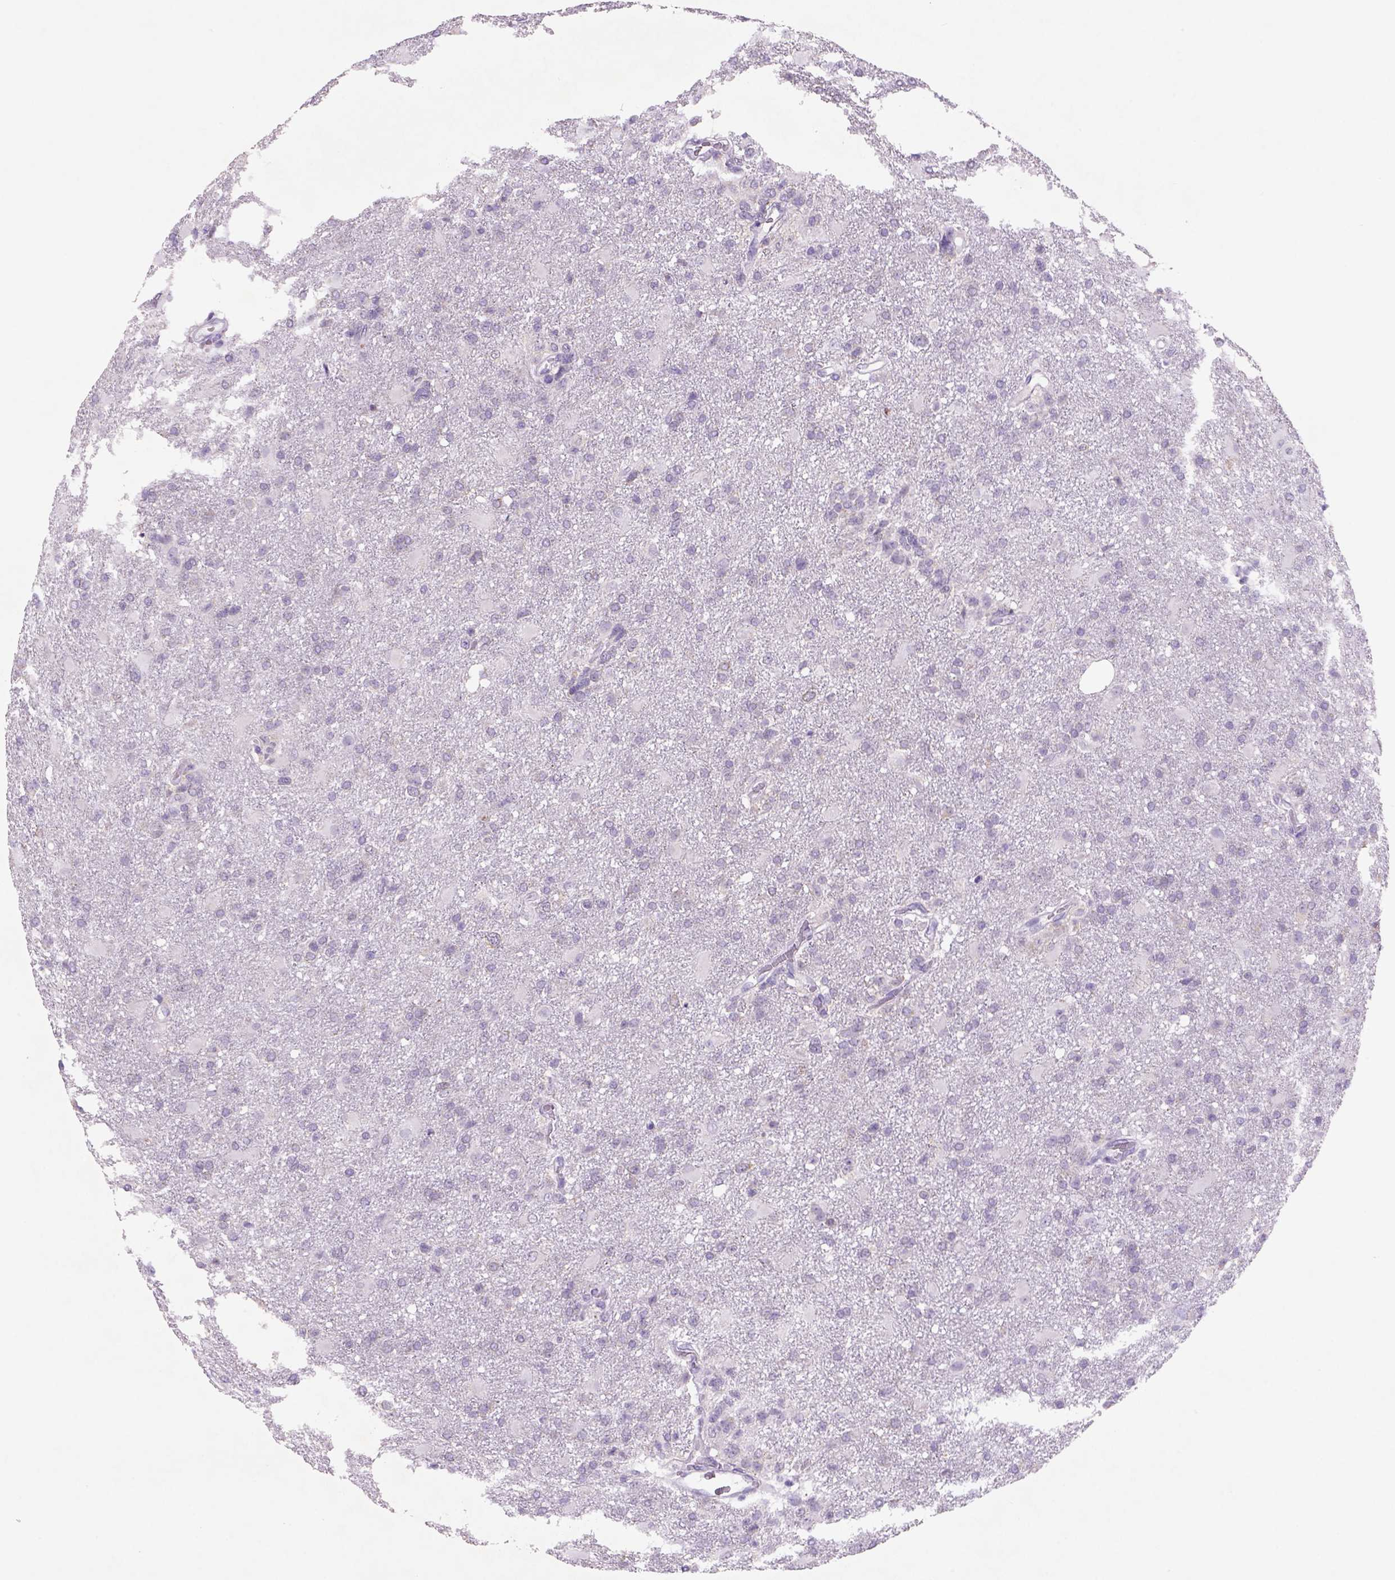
{"staining": {"intensity": "negative", "quantity": "none", "location": "none"}, "tissue": "glioma", "cell_type": "Tumor cells", "image_type": "cancer", "snomed": [{"axis": "morphology", "description": "Glioma, malignant, High grade"}, {"axis": "topography", "description": "Brain"}], "caption": "This is a image of immunohistochemistry (IHC) staining of high-grade glioma (malignant), which shows no positivity in tumor cells. (DAB immunohistochemistry visualized using brightfield microscopy, high magnification).", "gene": "NAALAD2", "patient": {"sex": "male", "age": 68}}